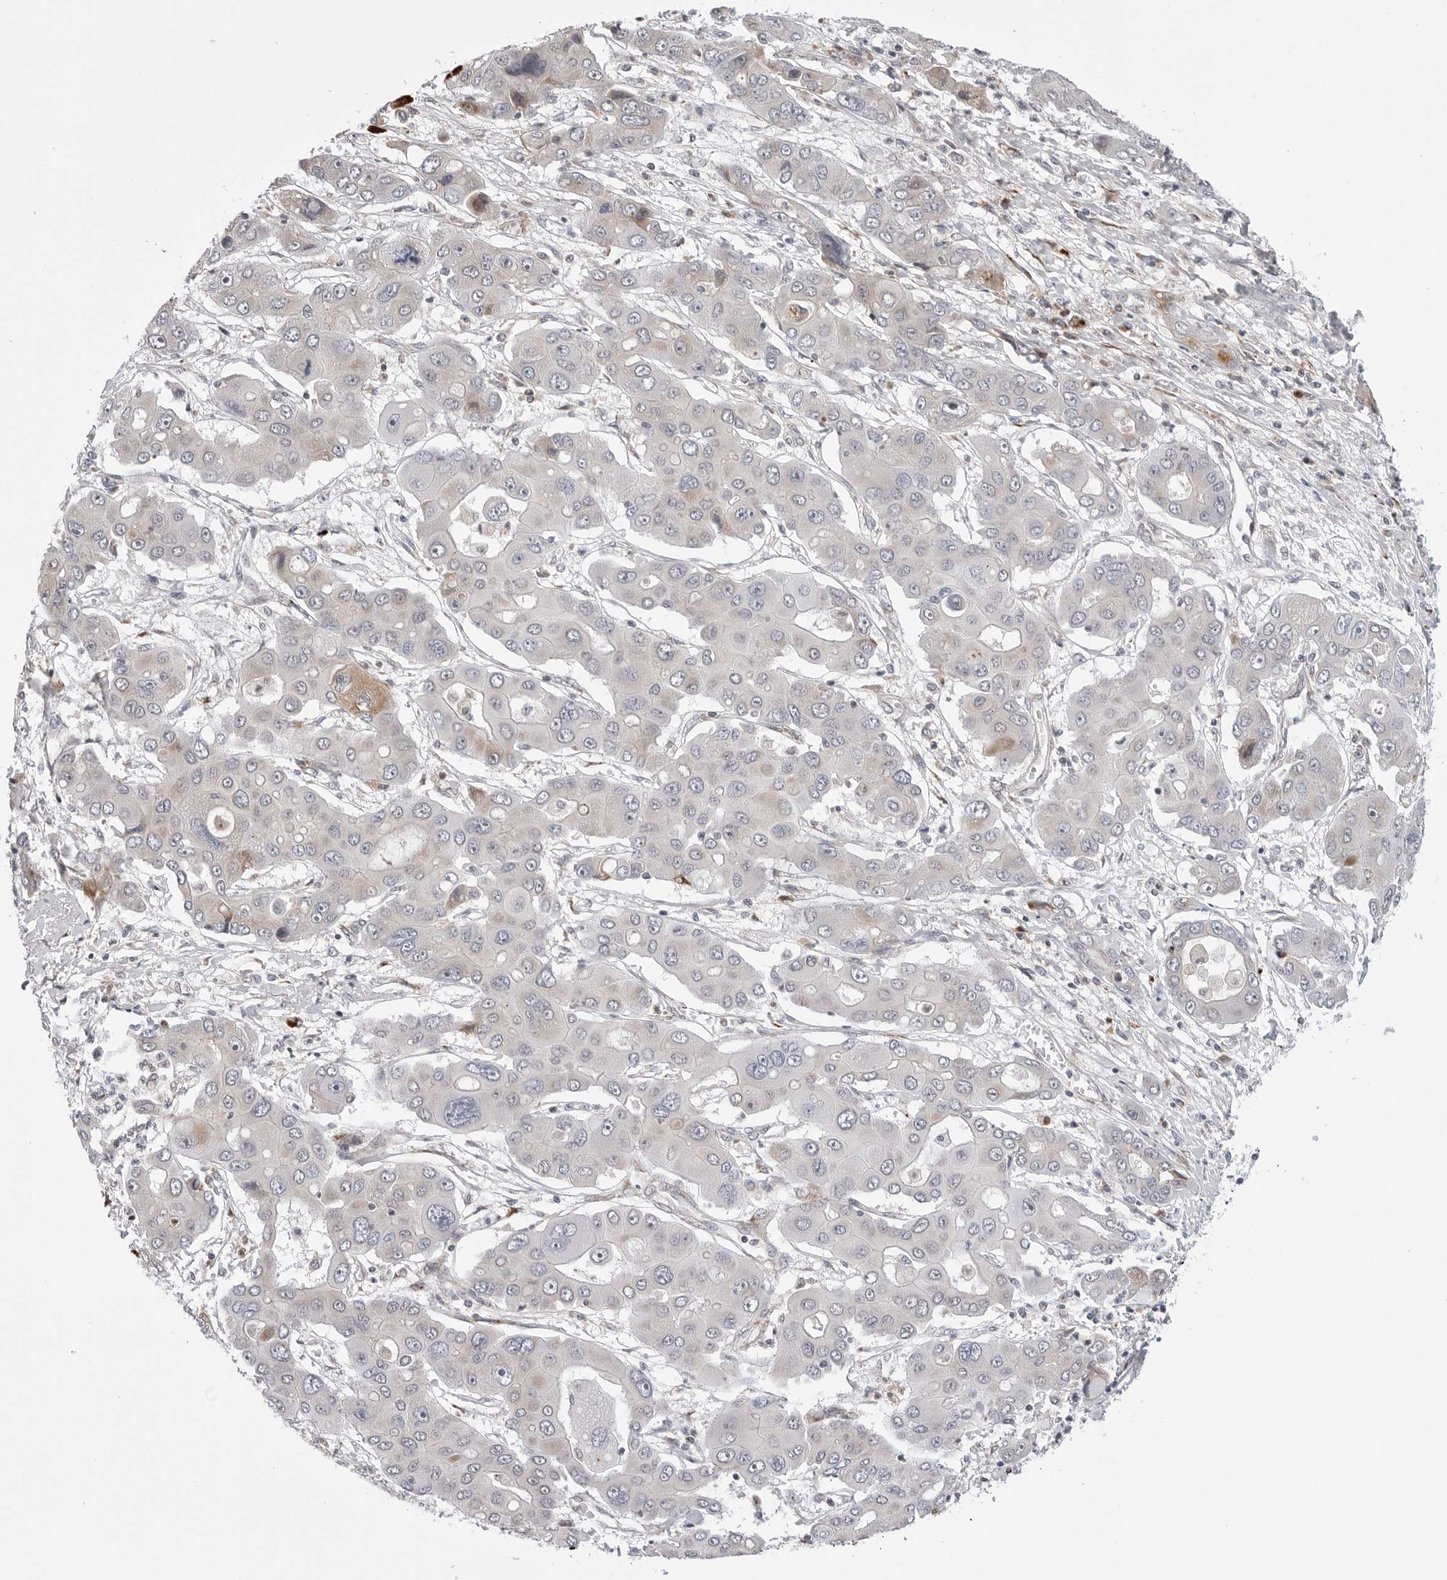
{"staining": {"intensity": "weak", "quantity": "<25%", "location": "cytoplasmic/membranous"}, "tissue": "liver cancer", "cell_type": "Tumor cells", "image_type": "cancer", "snomed": [{"axis": "morphology", "description": "Cholangiocarcinoma"}, {"axis": "topography", "description": "Liver"}], "caption": "DAB immunohistochemical staining of human cholangiocarcinoma (liver) reveals no significant positivity in tumor cells.", "gene": "CDK20", "patient": {"sex": "male", "age": 67}}